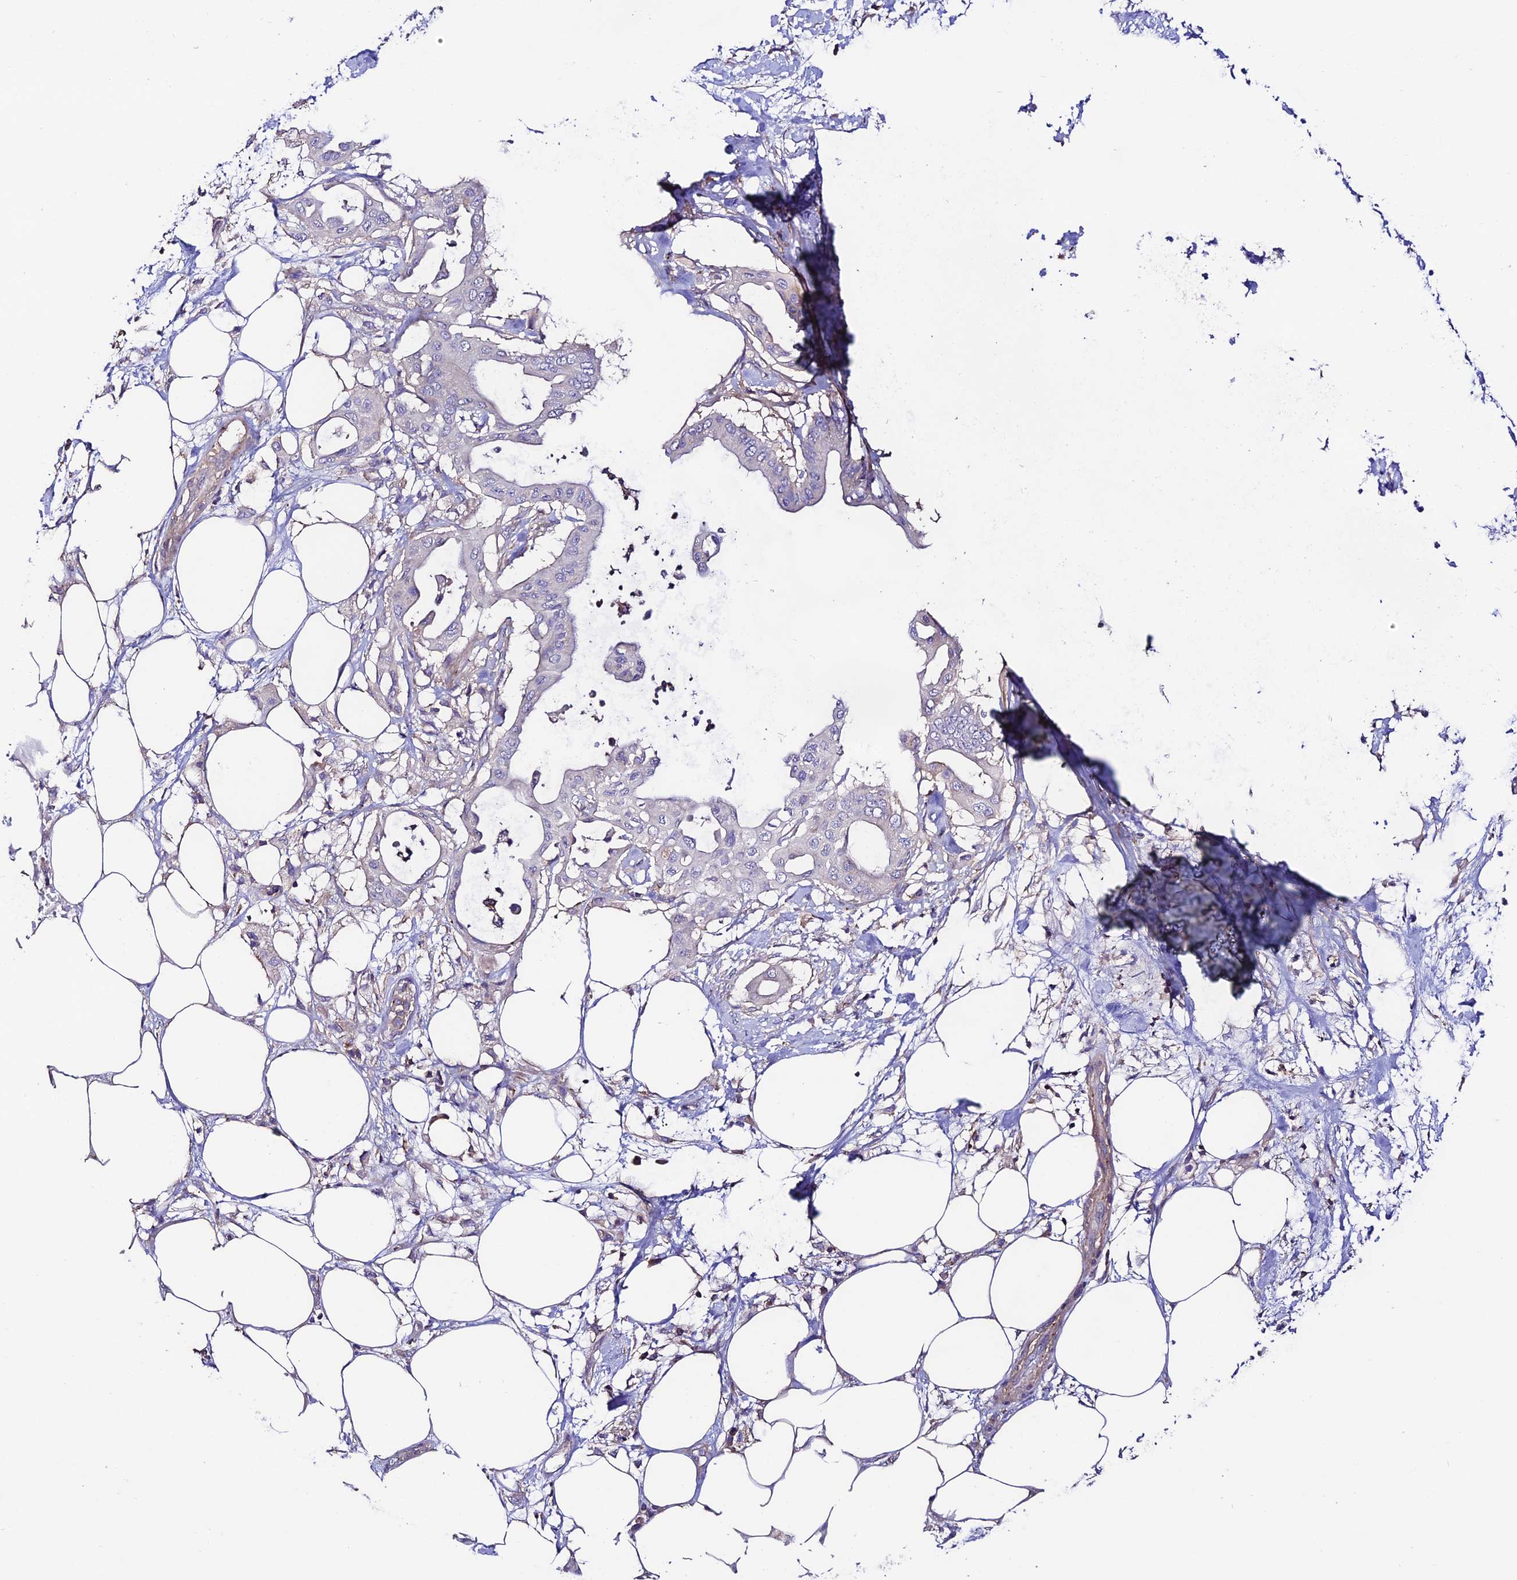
{"staining": {"intensity": "negative", "quantity": "none", "location": "none"}, "tissue": "pancreatic cancer", "cell_type": "Tumor cells", "image_type": "cancer", "snomed": [{"axis": "morphology", "description": "Adenocarcinoma, NOS"}, {"axis": "topography", "description": "Pancreas"}], "caption": "Immunohistochemistry of adenocarcinoma (pancreatic) reveals no expression in tumor cells.", "gene": "BRME1", "patient": {"sex": "male", "age": 68}}